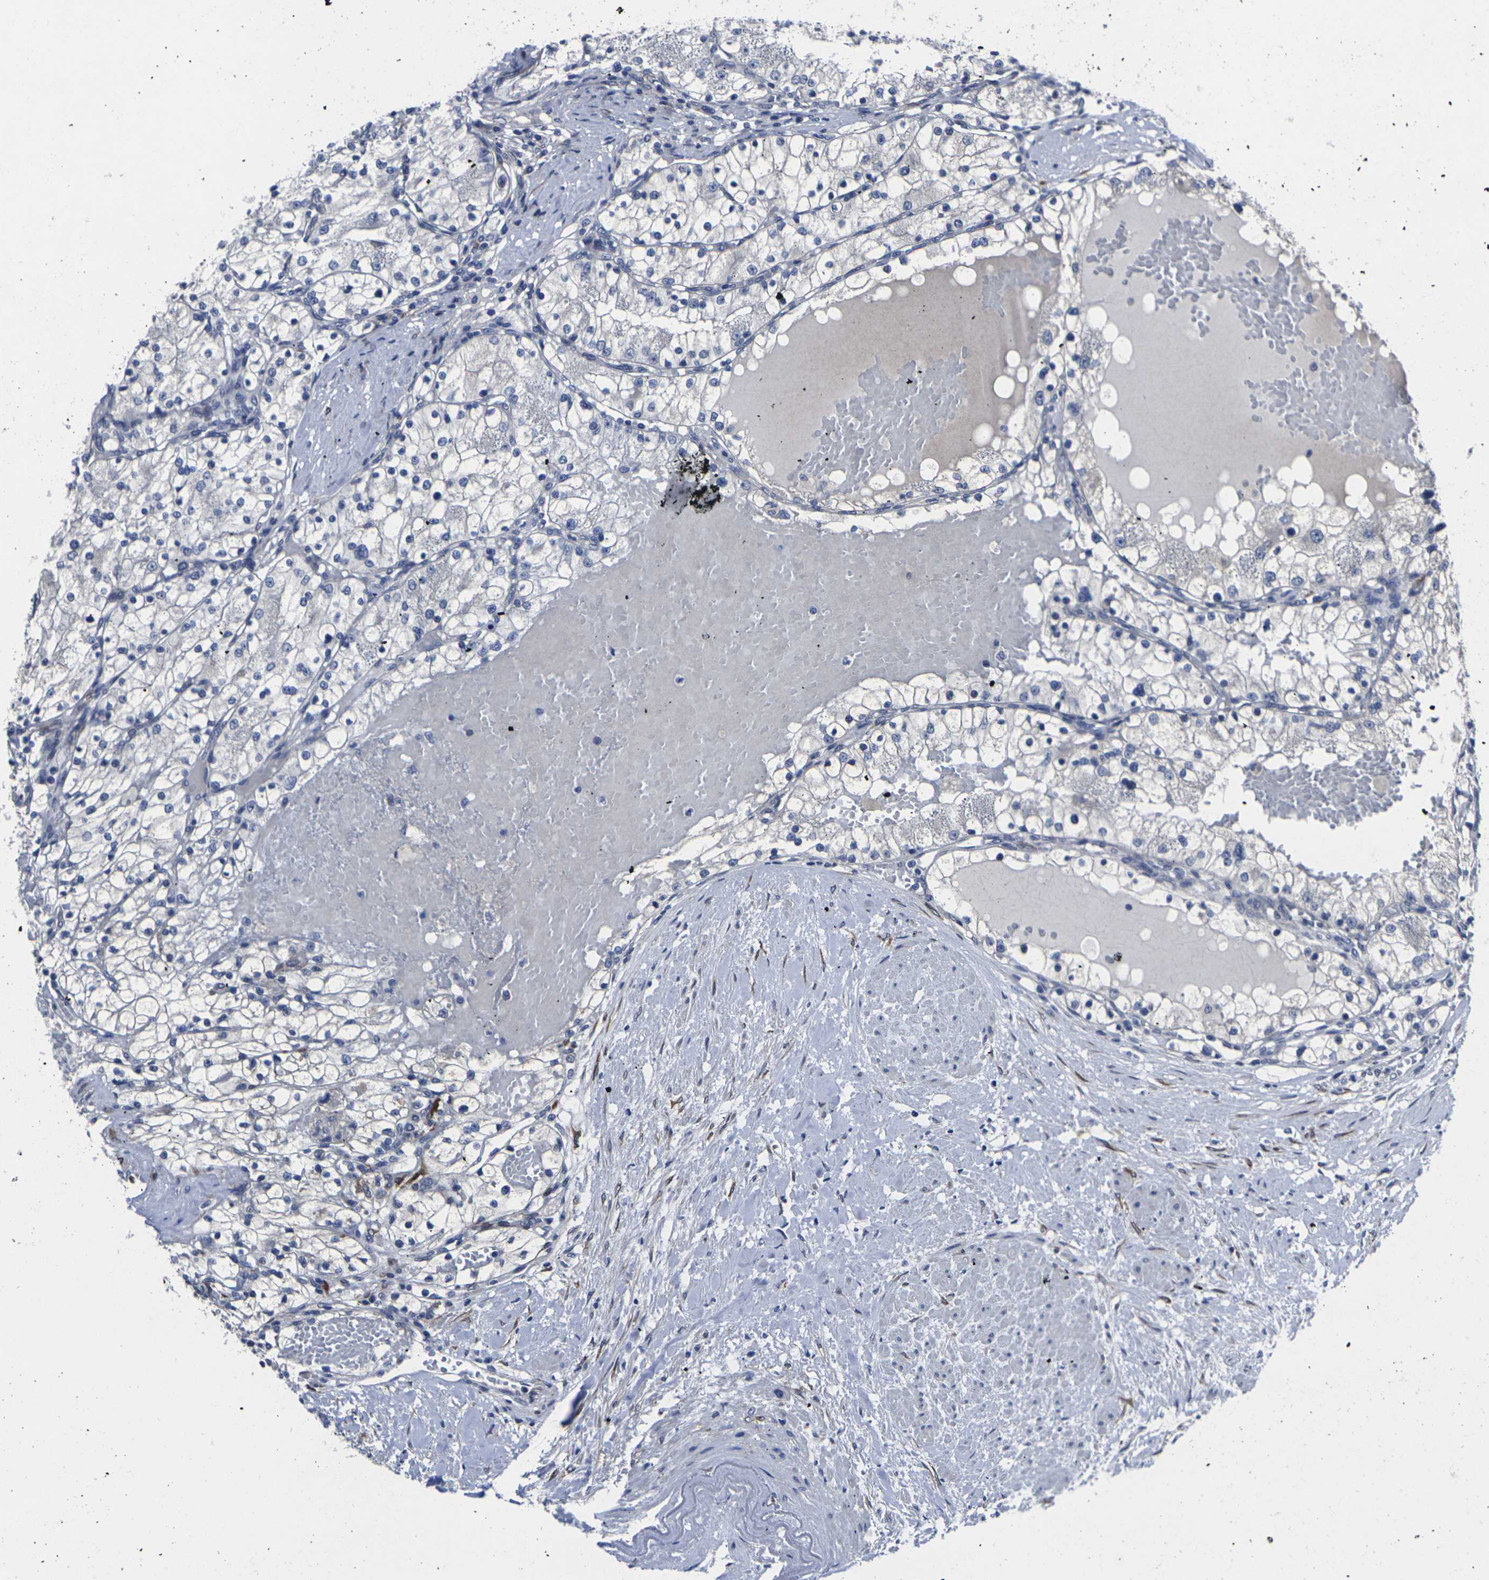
{"staining": {"intensity": "negative", "quantity": "none", "location": "none"}, "tissue": "renal cancer", "cell_type": "Tumor cells", "image_type": "cancer", "snomed": [{"axis": "morphology", "description": "Adenocarcinoma, NOS"}, {"axis": "topography", "description": "Kidney"}], "caption": "High power microscopy micrograph of an immunohistochemistry (IHC) photomicrograph of adenocarcinoma (renal), revealing no significant staining in tumor cells.", "gene": "CYP2C8", "patient": {"sex": "male", "age": 68}}